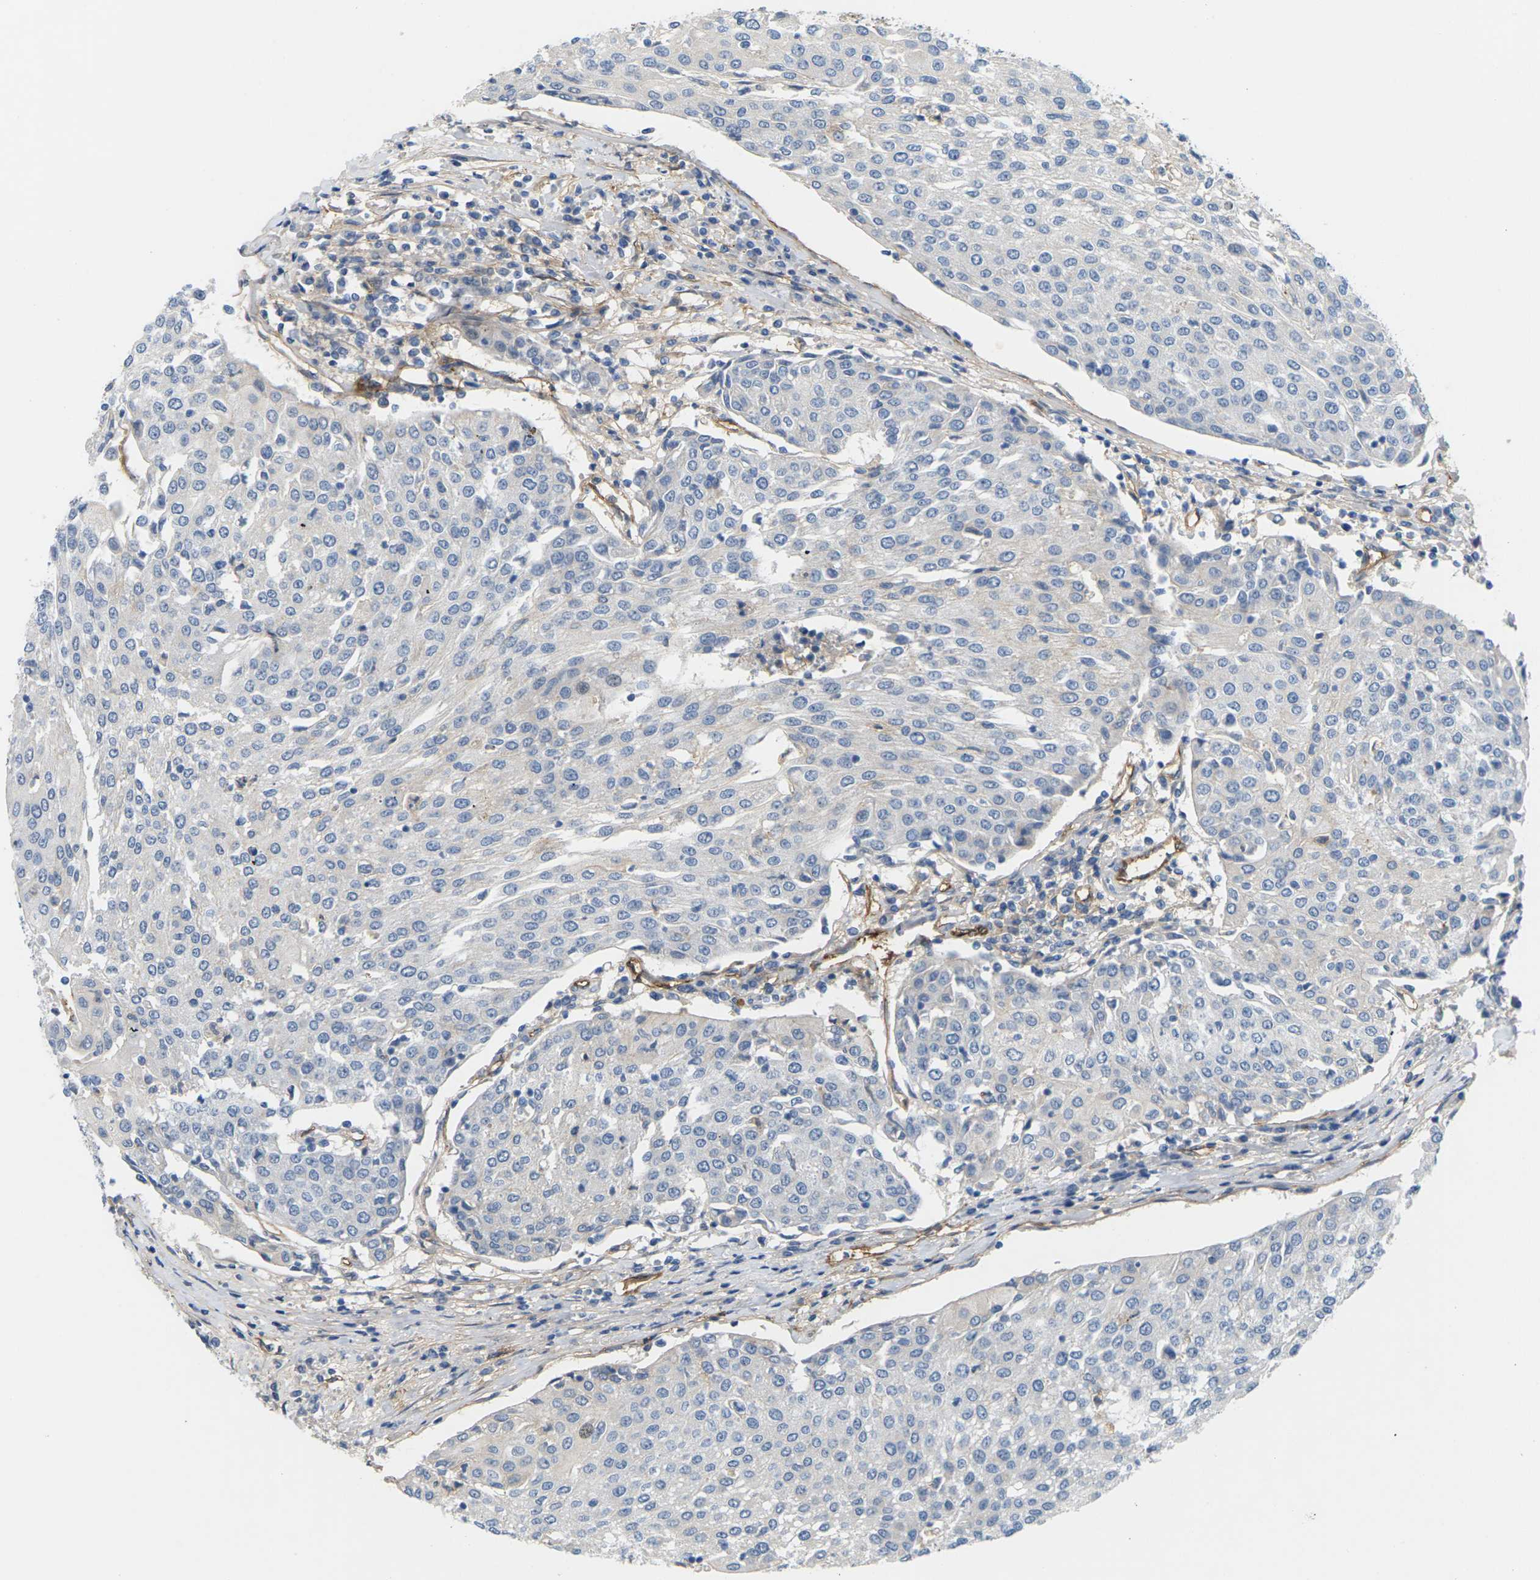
{"staining": {"intensity": "negative", "quantity": "none", "location": "none"}, "tissue": "urothelial cancer", "cell_type": "Tumor cells", "image_type": "cancer", "snomed": [{"axis": "morphology", "description": "Urothelial carcinoma, High grade"}, {"axis": "topography", "description": "Urinary bladder"}], "caption": "Immunohistochemistry of urothelial cancer demonstrates no positivity in tumor cells. The staining is performed using DAB (3,3'-diaminobenzidine) brown chromogen with nuclei counter-stained in using hematoxylin.", "gene": "ITGA5", "patient": {"sex": "female", "age": 85}}